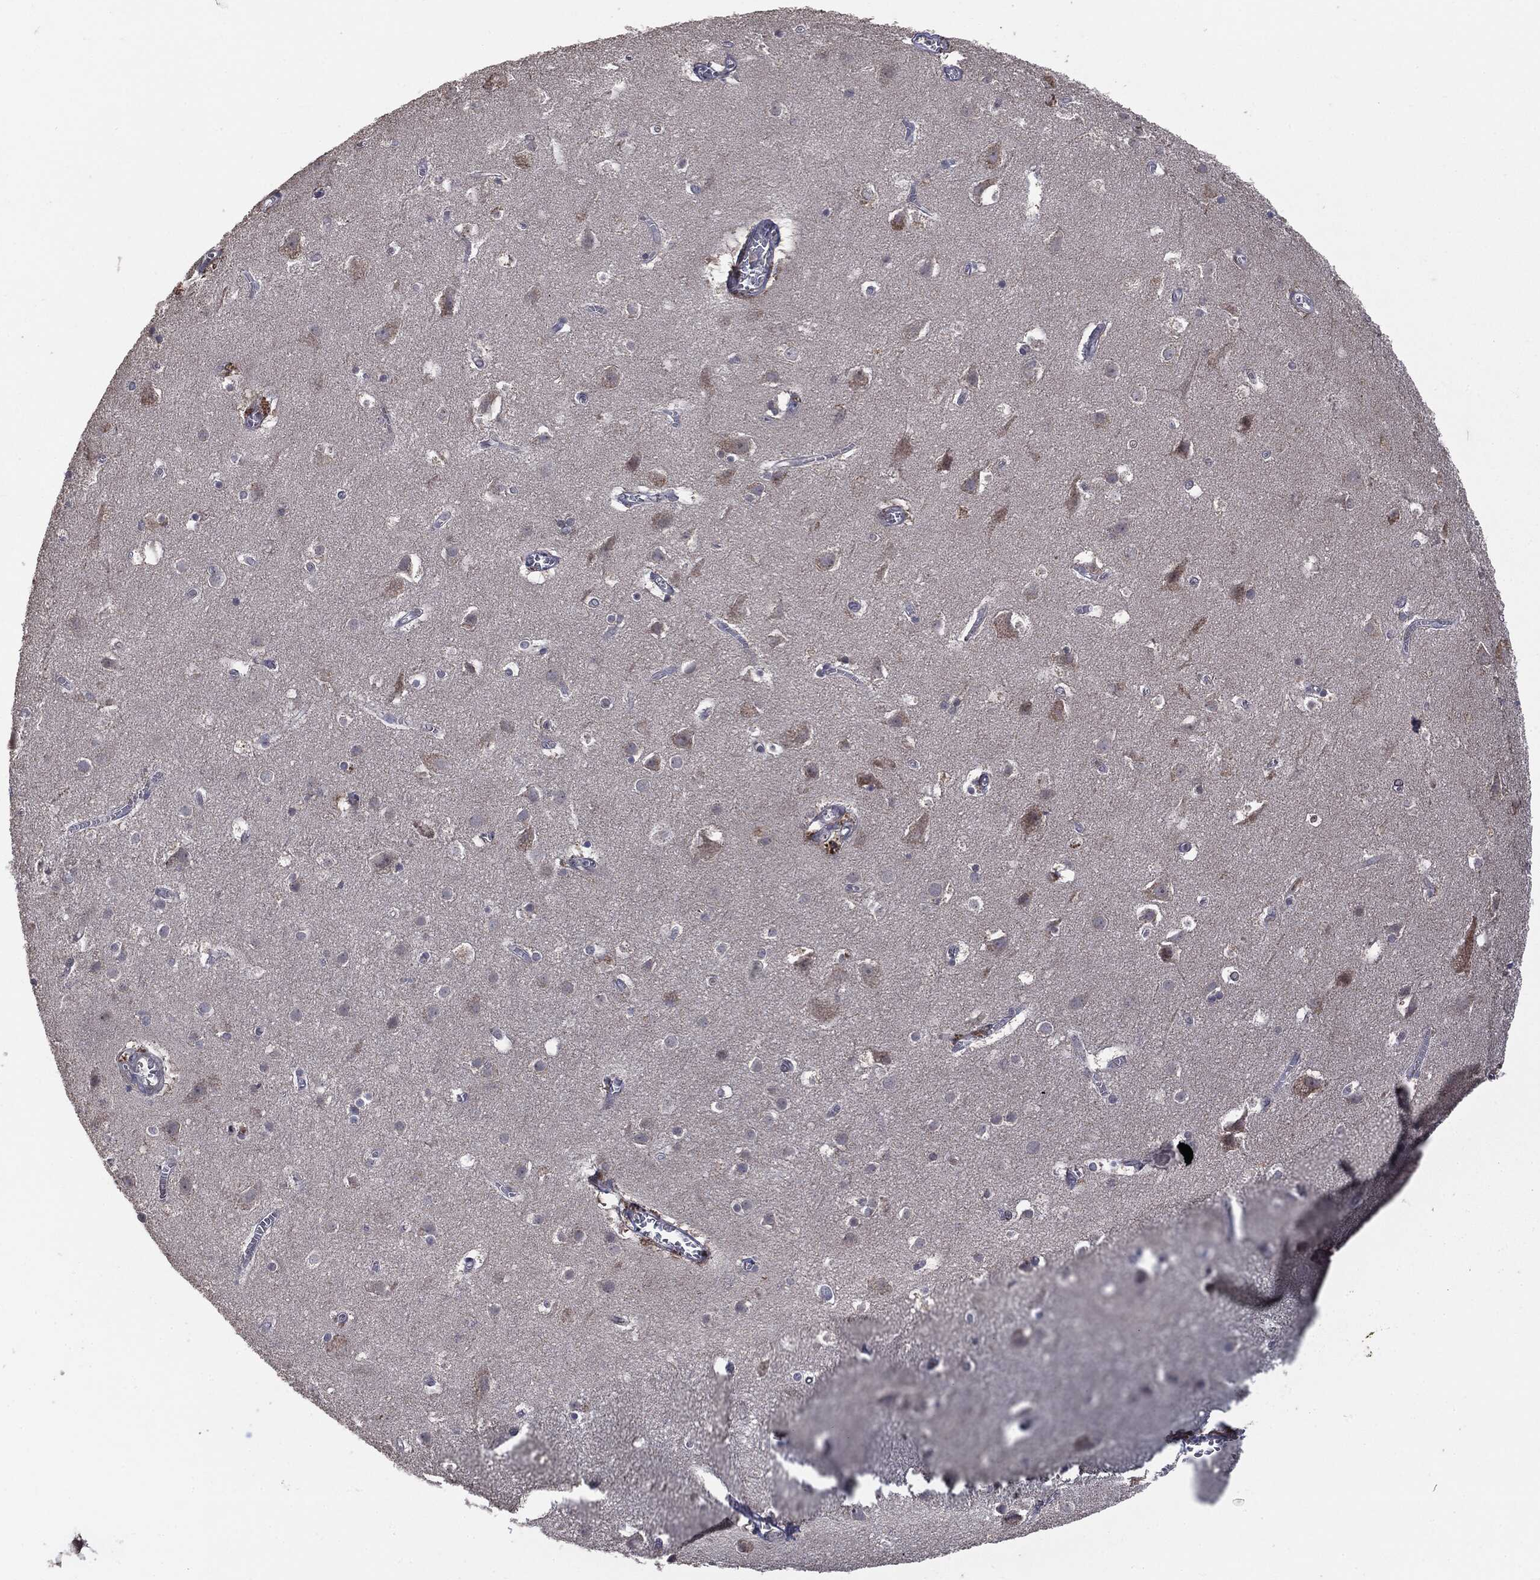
{"staining": {"intensity": "negative", "quantity": "none", "location": "none"}, "tissue": "cerebral cortex", "cell_type": "Endothelial cells", "image_type": "normal", "snomed": [{"axis": "morphology", "description": "Normal tissue, NOS"}, {"axis": "topography", "description": "Cerebral cortex"}], "caption": "This is an immunohistochemistry (IHC) histopathology image of unremarkable human cerebral cortex. There is no expression in endothelial cells.", "gene": "MTOR", "patient": {"sex": "male", "age": 59}}